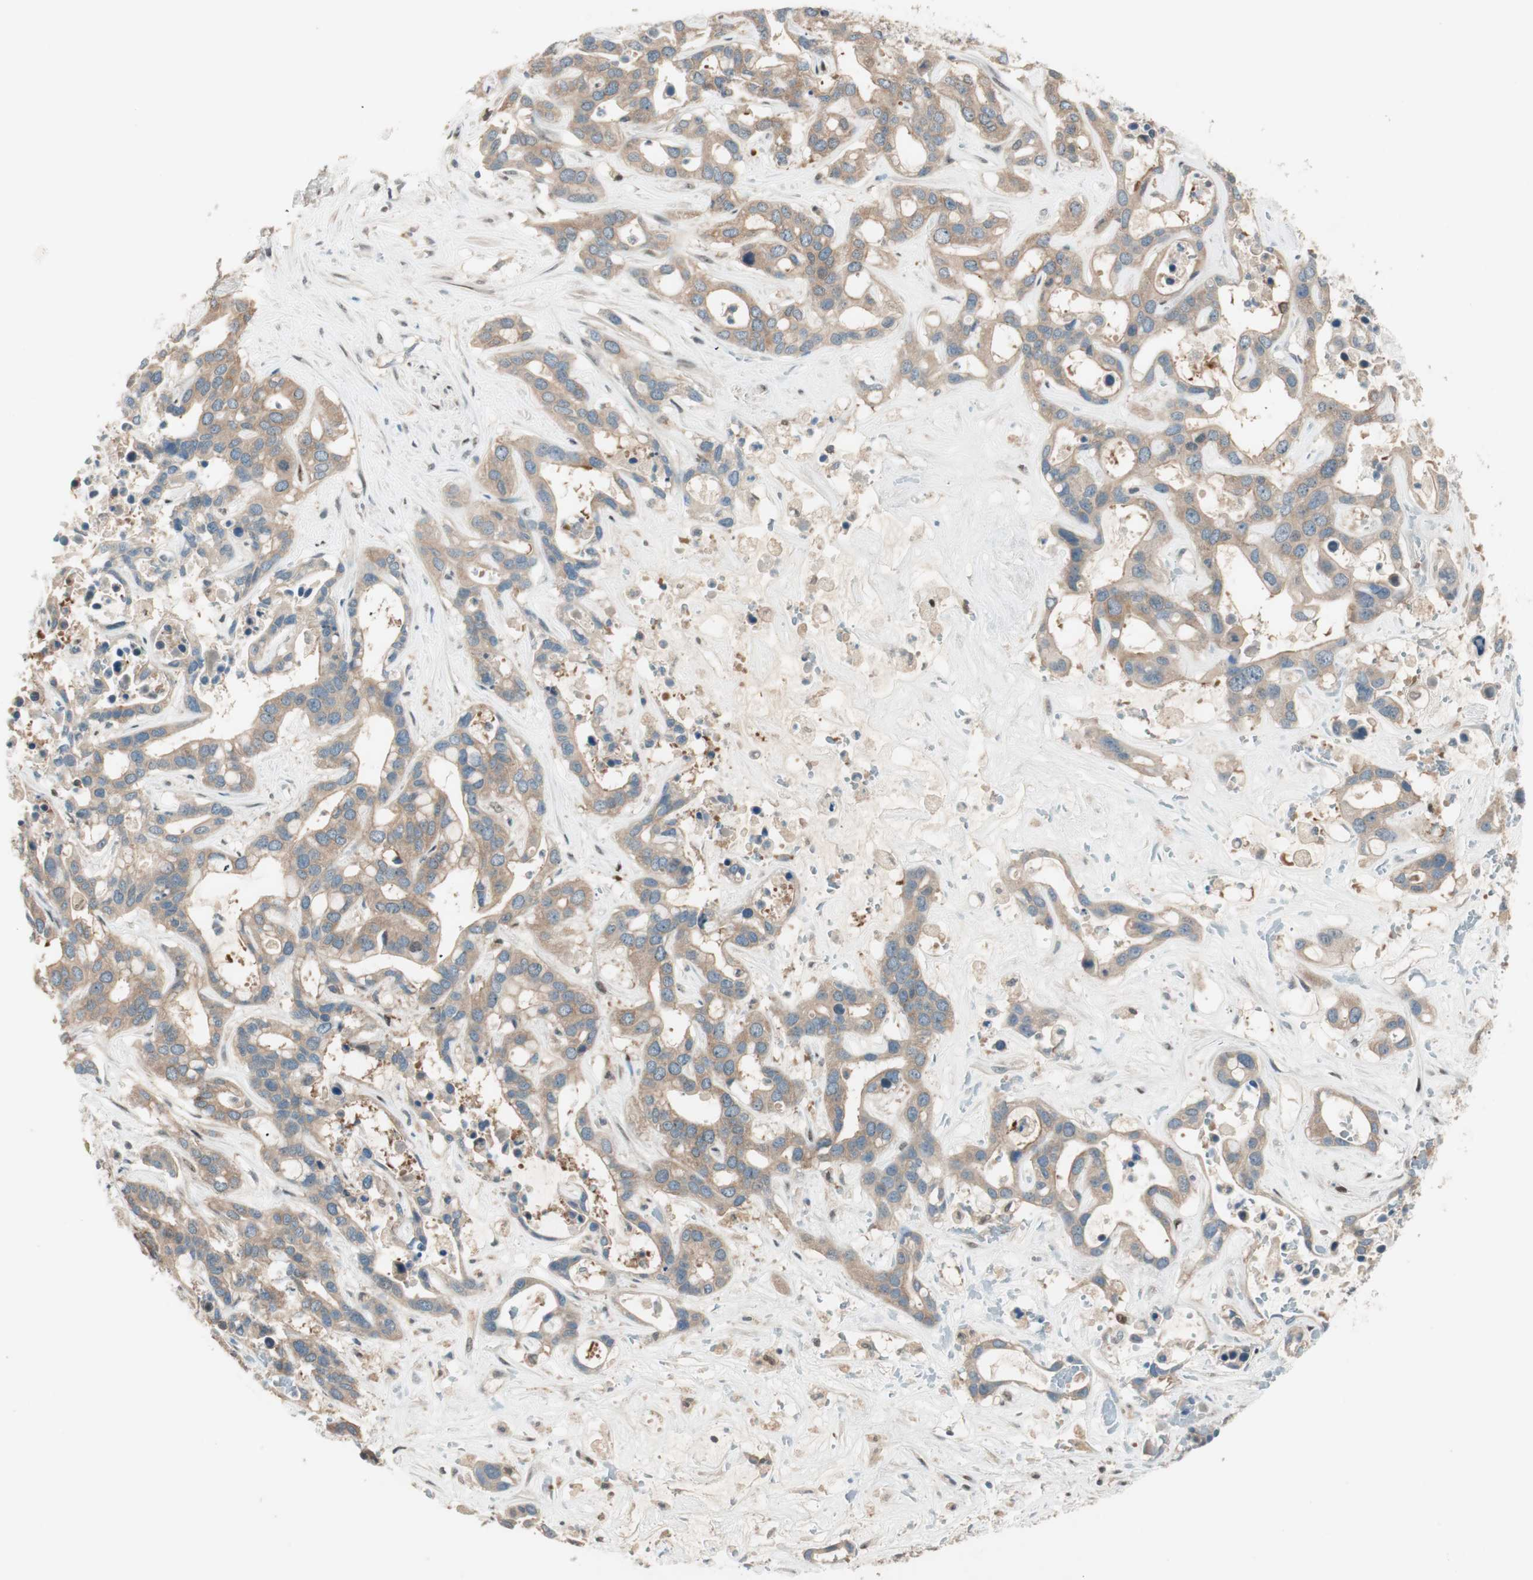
{"staining": {"intensity": "moderate", "quantity": ">75%", "location": "cytoplasmic/membranous"}, "tissue": "liver cancer", "cell_type": "Tumor cells", "image_type": "cancer", "snomed": [{"axis": "morphology", "description": "Cholangiocarcinoma"}, {"axis": "topography", "description": "Liver"}], "caption": "The micrograph exhibits immunohistochemical staining of liver cancer (cholangiocarcinoma). There is moderate cytoplasmic/membranous expression is identified in about >75% of tumor cells. (DAB (3,3'-diaminobenzidine) IHC, brown staining for protein, blue staining for nuclei).", "gene": "BIN1", "patient": {"sex": "female", "age": 65}}